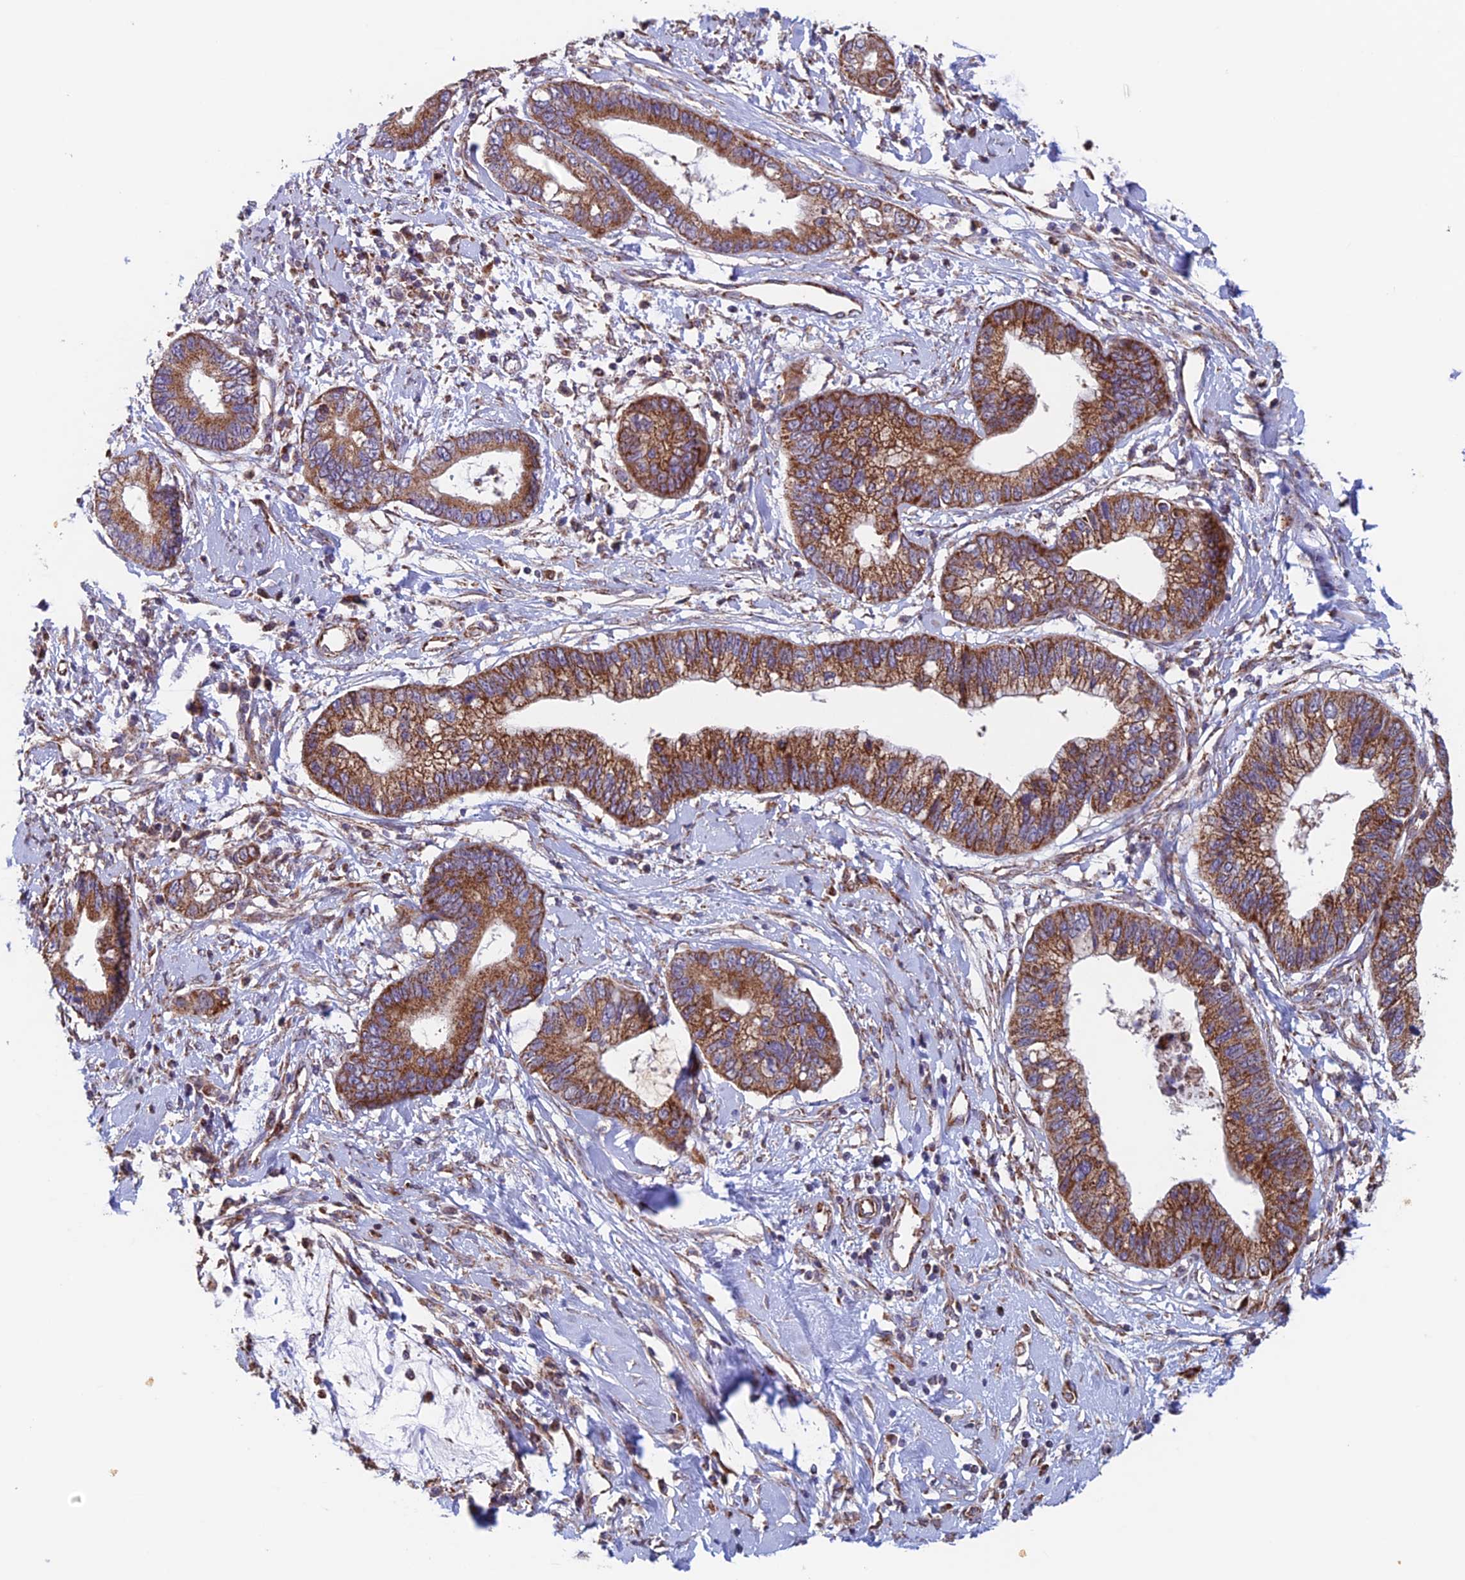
{"staining": {"intensity": "strong", "quantity": ">75%", "location": "cytoplasmic/membranous"}, "tissue": "cervical cancer", "cell_type": "Tumor cells", "image_type": "cancer", "snomed": [{"axis": "morphology", "description": "Adenocarcinoma, NOS"}, {"axis": "topography", "description": "Cervix"}], "caption": "Adenocarcinoma (cervical) was stained to show a protein in brown. There is high levels of strong cytoplasmic/membranous staining in approximately >75% of tumor cells.", "gene": "MRPL1", "patient": {"sex": "female", "age": 44}}